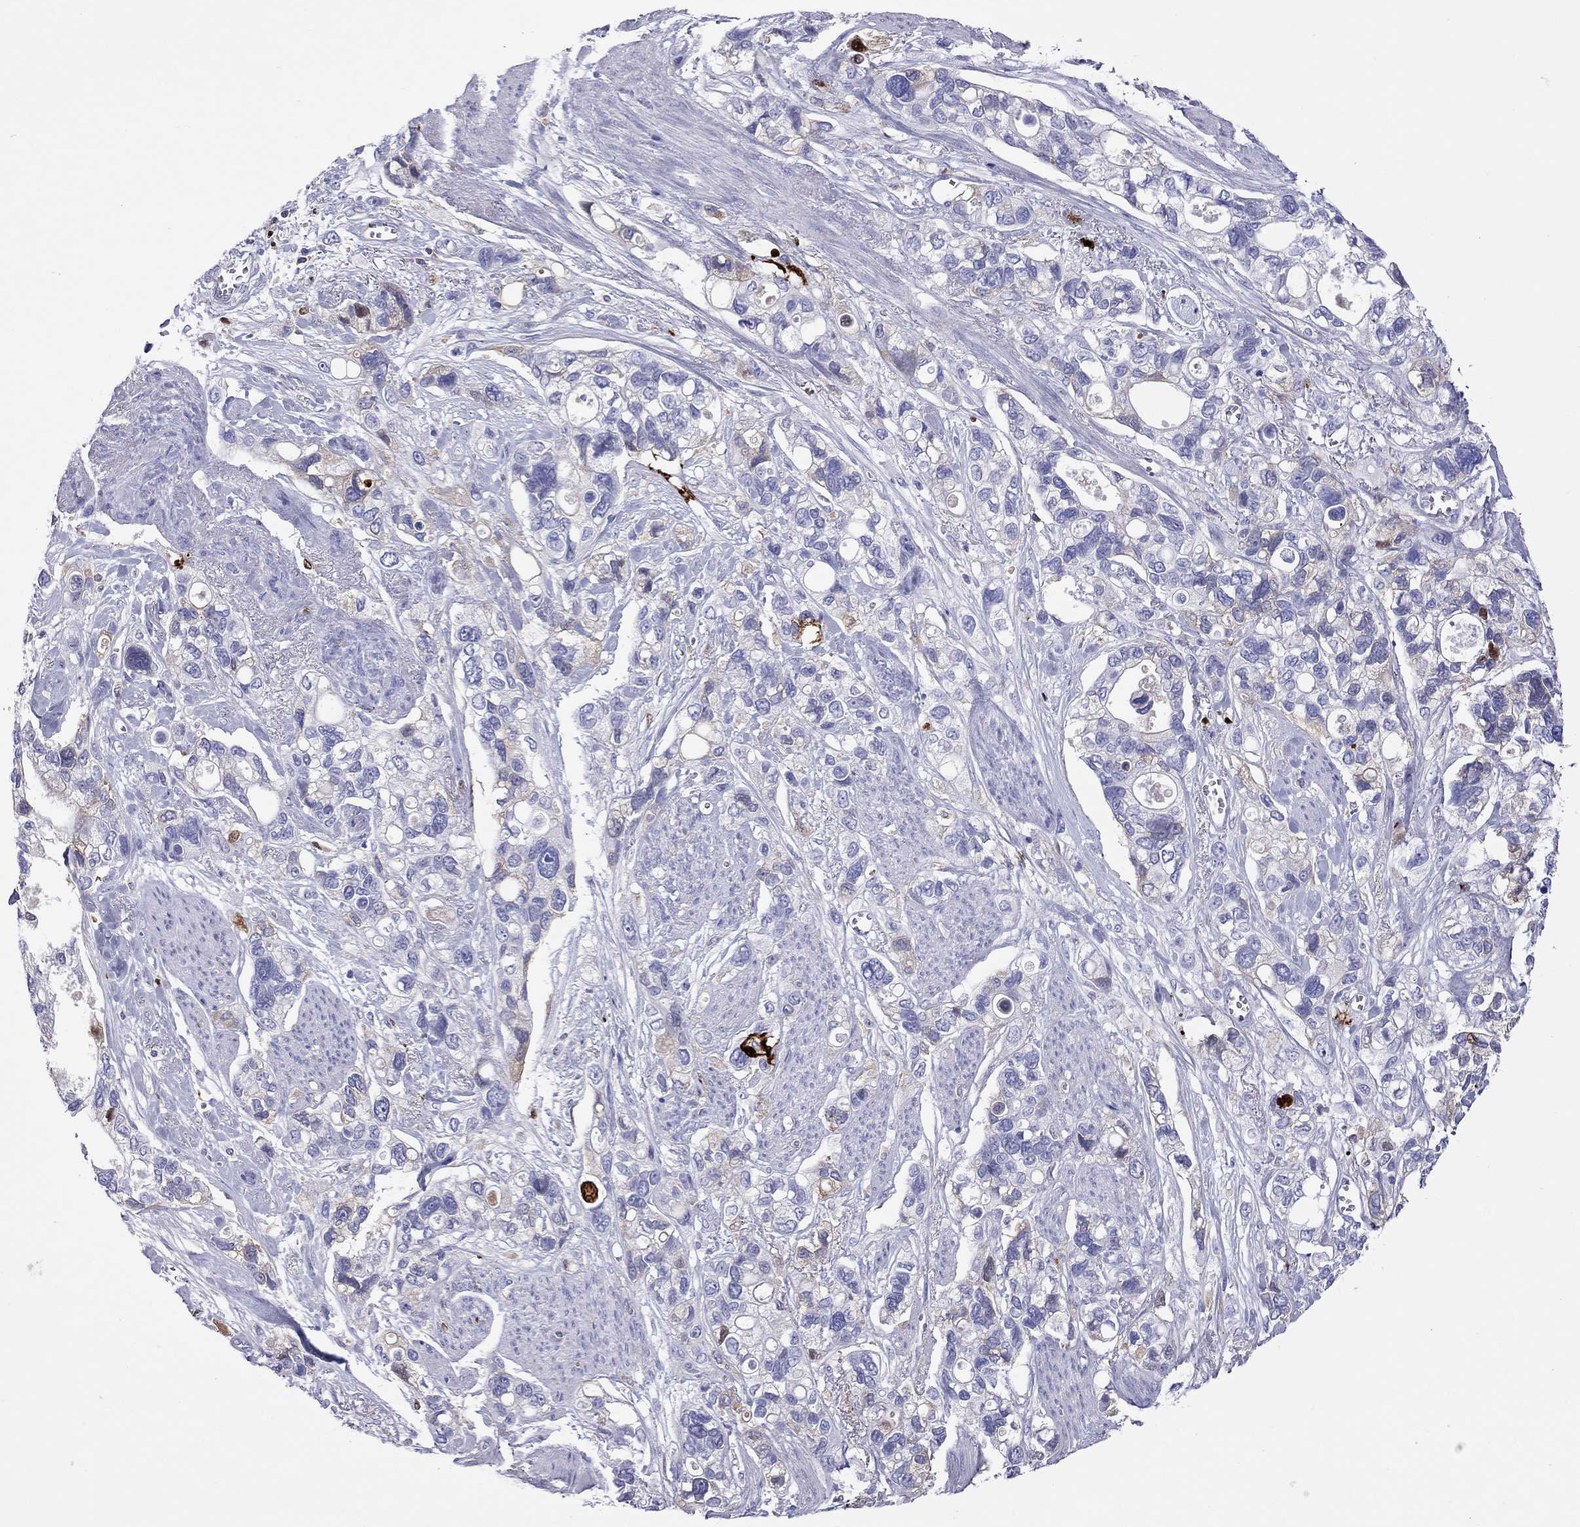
{"staining": {"intensity": "negative", "quantity": "none", "location": "none"}, "tissue": "stomach cancer", "cell_type": "Tumor cells", "image_type": "cancer", "snomed": [{"axis": "morphology", "description": "Adenocarcinoma, NOS"}, {"axis": "topography", "description": "Stomach, upper"}], "caption": "A micrograph of human stomach adenocarcinoma is negative for staining in tumor cells.", "gene": "SERPINA3", "patient": {"sex": "female", "age": 81}}